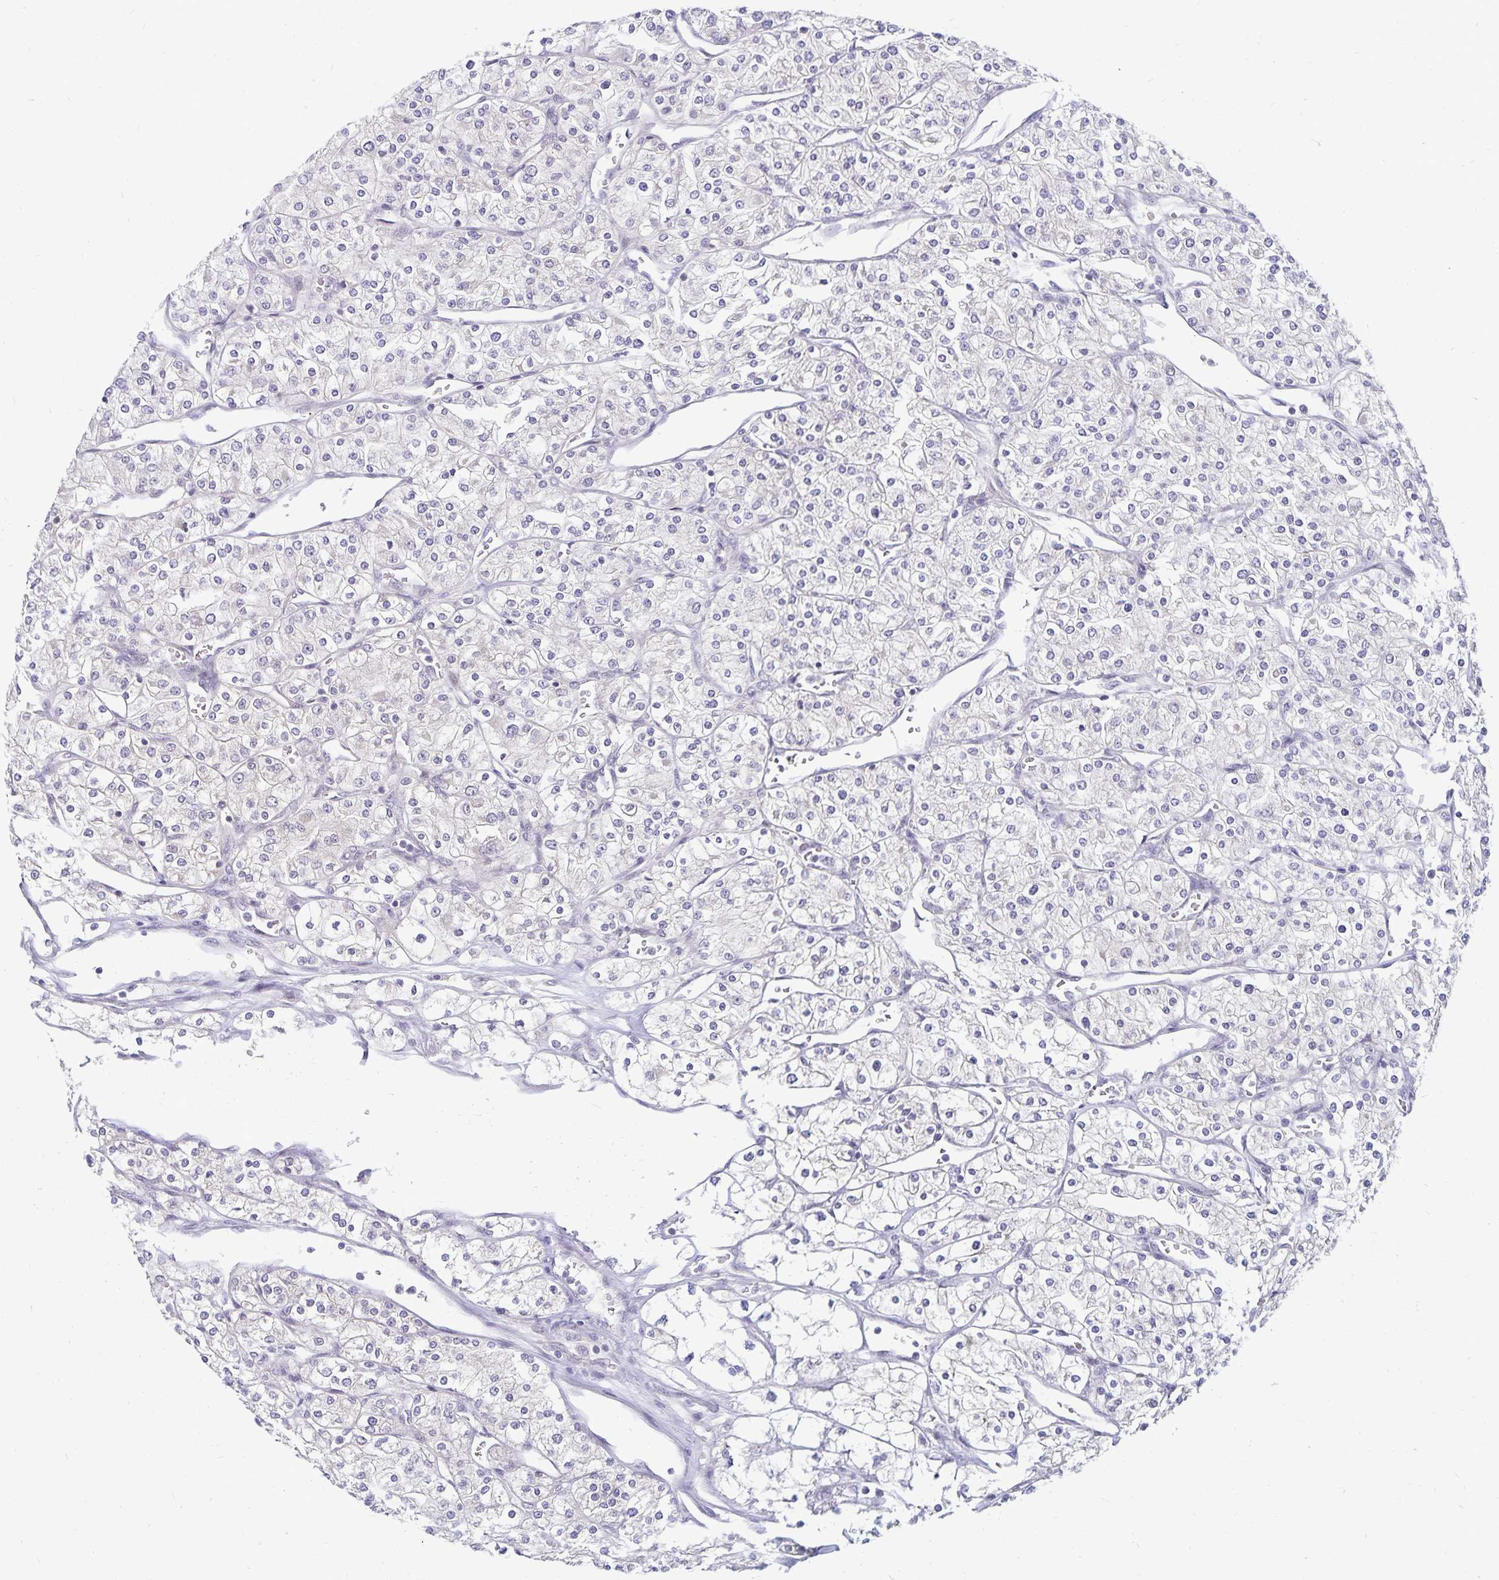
{"staining": {"intensity": "negative", "quantity": "none", "location": "none"}, "tissue": "renal cancer", "cell_type": "Tumor cells", "image_type": "cancer", "snomed": [{"axis": "morphology", "description": "Adenocarcinoma, NOS"}, {"axis": "topography", "description": "Kidney"}], "caption": "A high-resolution image shows immunohistochemistry staining of renal cancer, which reveals no significant positivity in tumor cells.", "gene": "EXOC6B", "patient": {"sex": "male", "age": 80}}